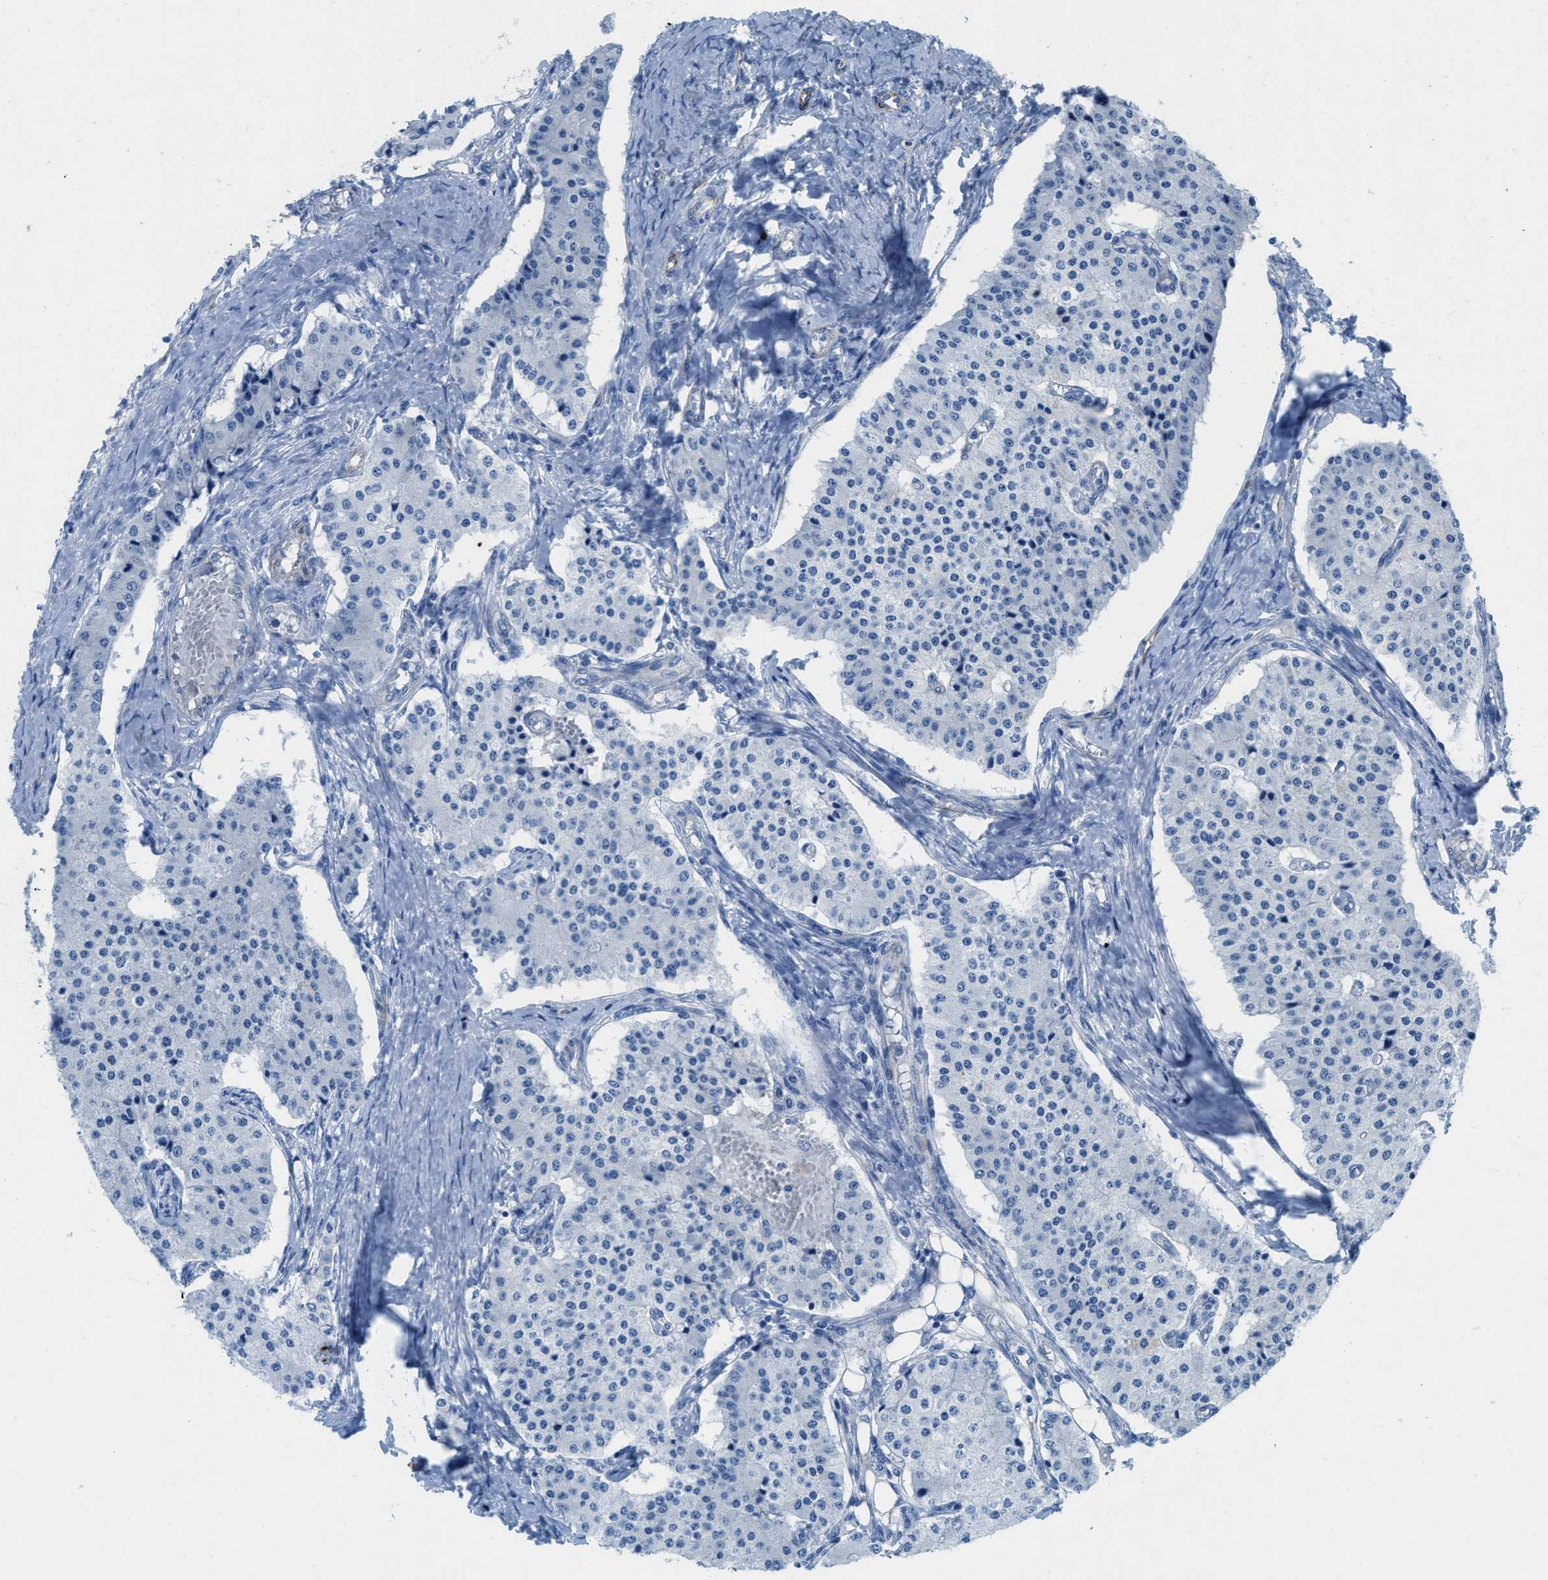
{"staining": {"intensity": "negative", "quantity": "none", "location": "none"}, "tissue": "carcinoid", "cell_type": "Tumor cells", "image_type": "cancer", "snomed": [{"axis": "morphology", "description": "Carcinoid, malignant, NOS"}, {"axis": "topography", "description": "Colon"}], "caption": "IHC micrograph of neoplastic tissue: carcinoid (malignant) stained with DAB (3,3'-diaminobenzidine) displays no significant protein positivity in tumor cells.", "gene": "XCR1", "patient": {"sex": "female", "age": 52}}